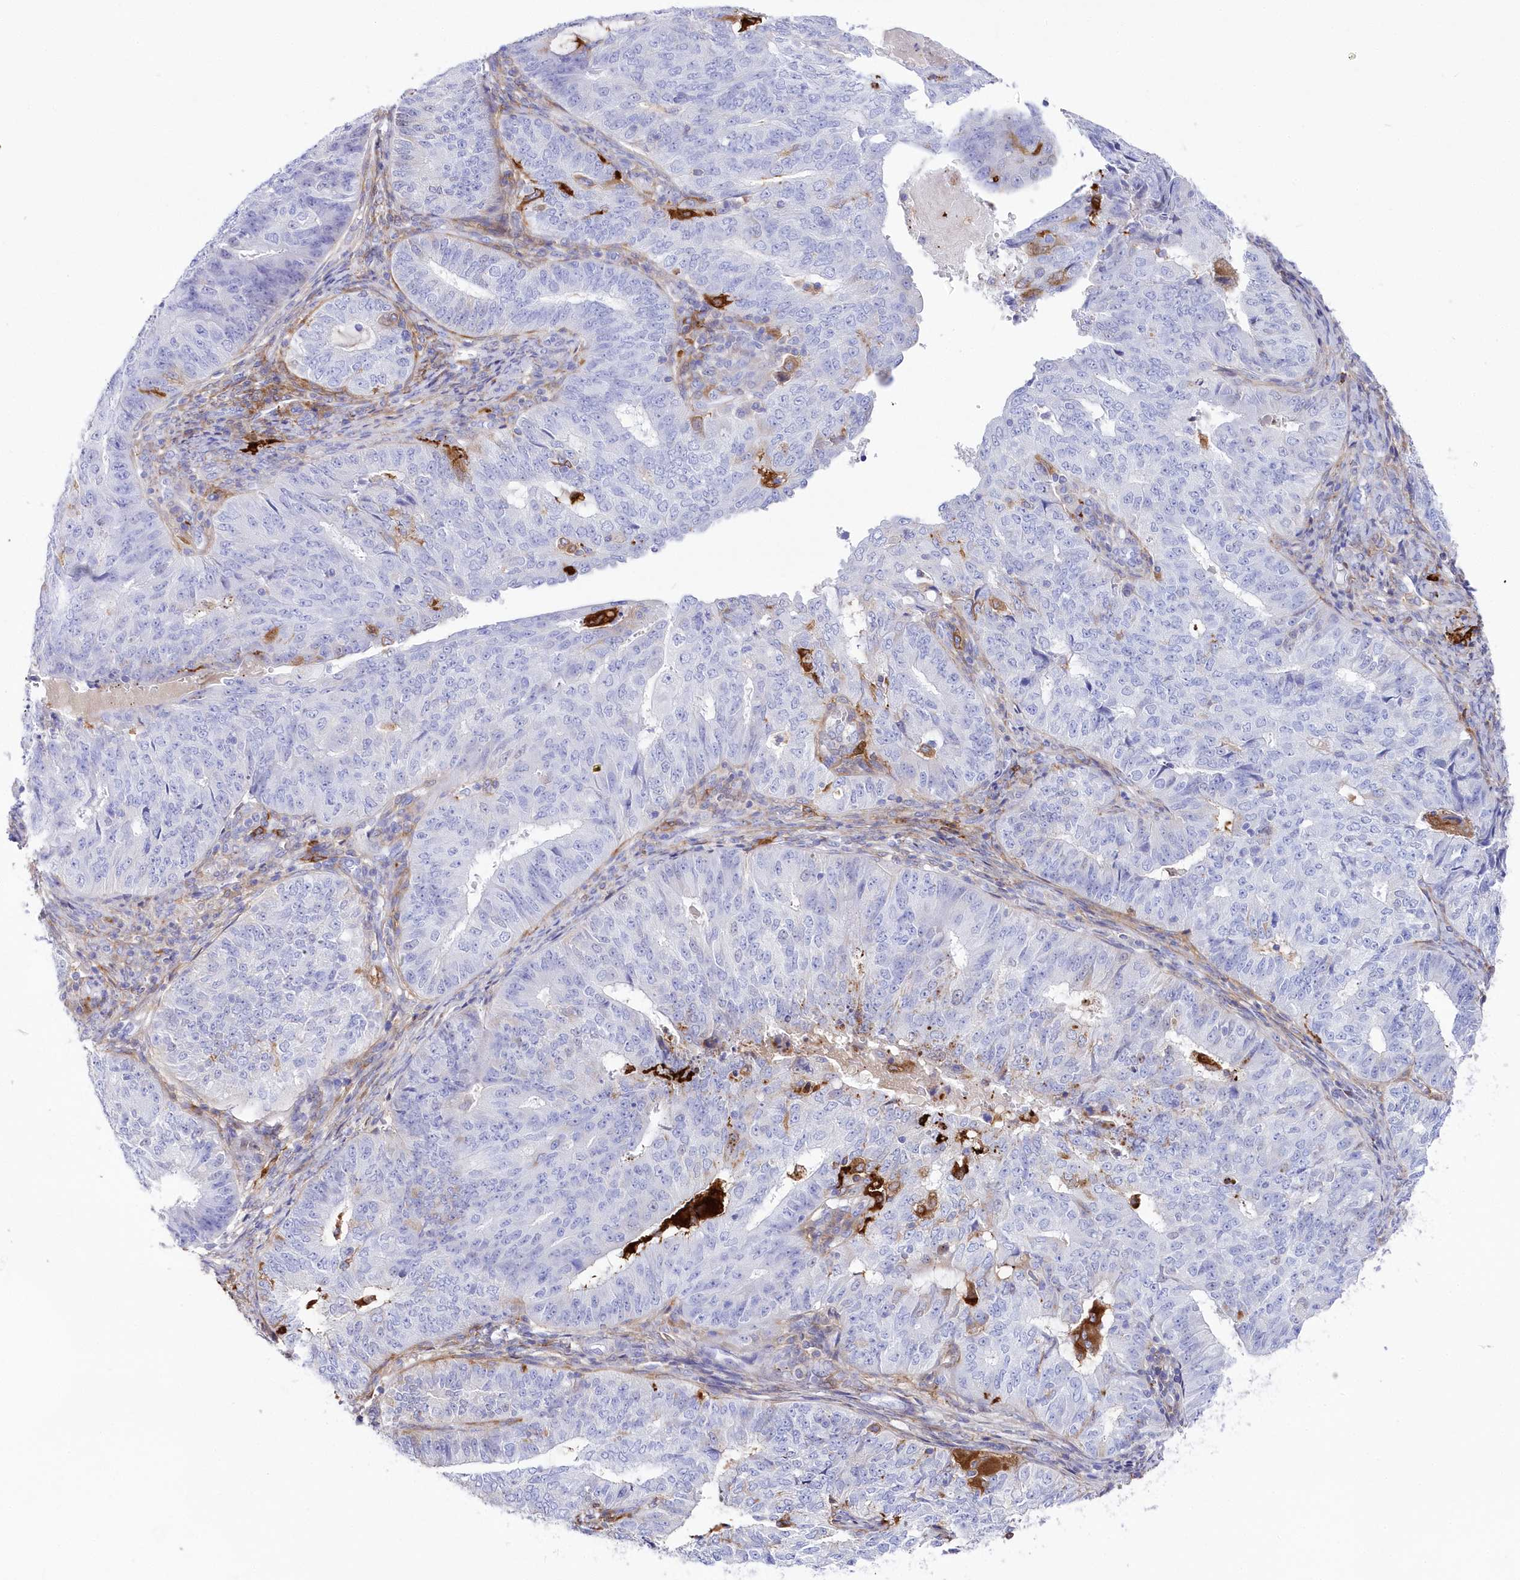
{"staining": {"intensity": "negative", "quantity": "none", "location": "none"}, "tissue": "endometrial cancer", "cell_type": "Tumor cells", "image_type": "cancer", "snomed": [{"axis": "morphology", "description": "Adenocarcinoma, NOS"}, {"axis": "topography", "description": "Endometrium"}], "caption": "The photomicrograph displays no staining of tumor cells in endometrial adenocarcinoma.", "gene": "DNAJC19", "patient": {"sex": "female", "age": 32}}